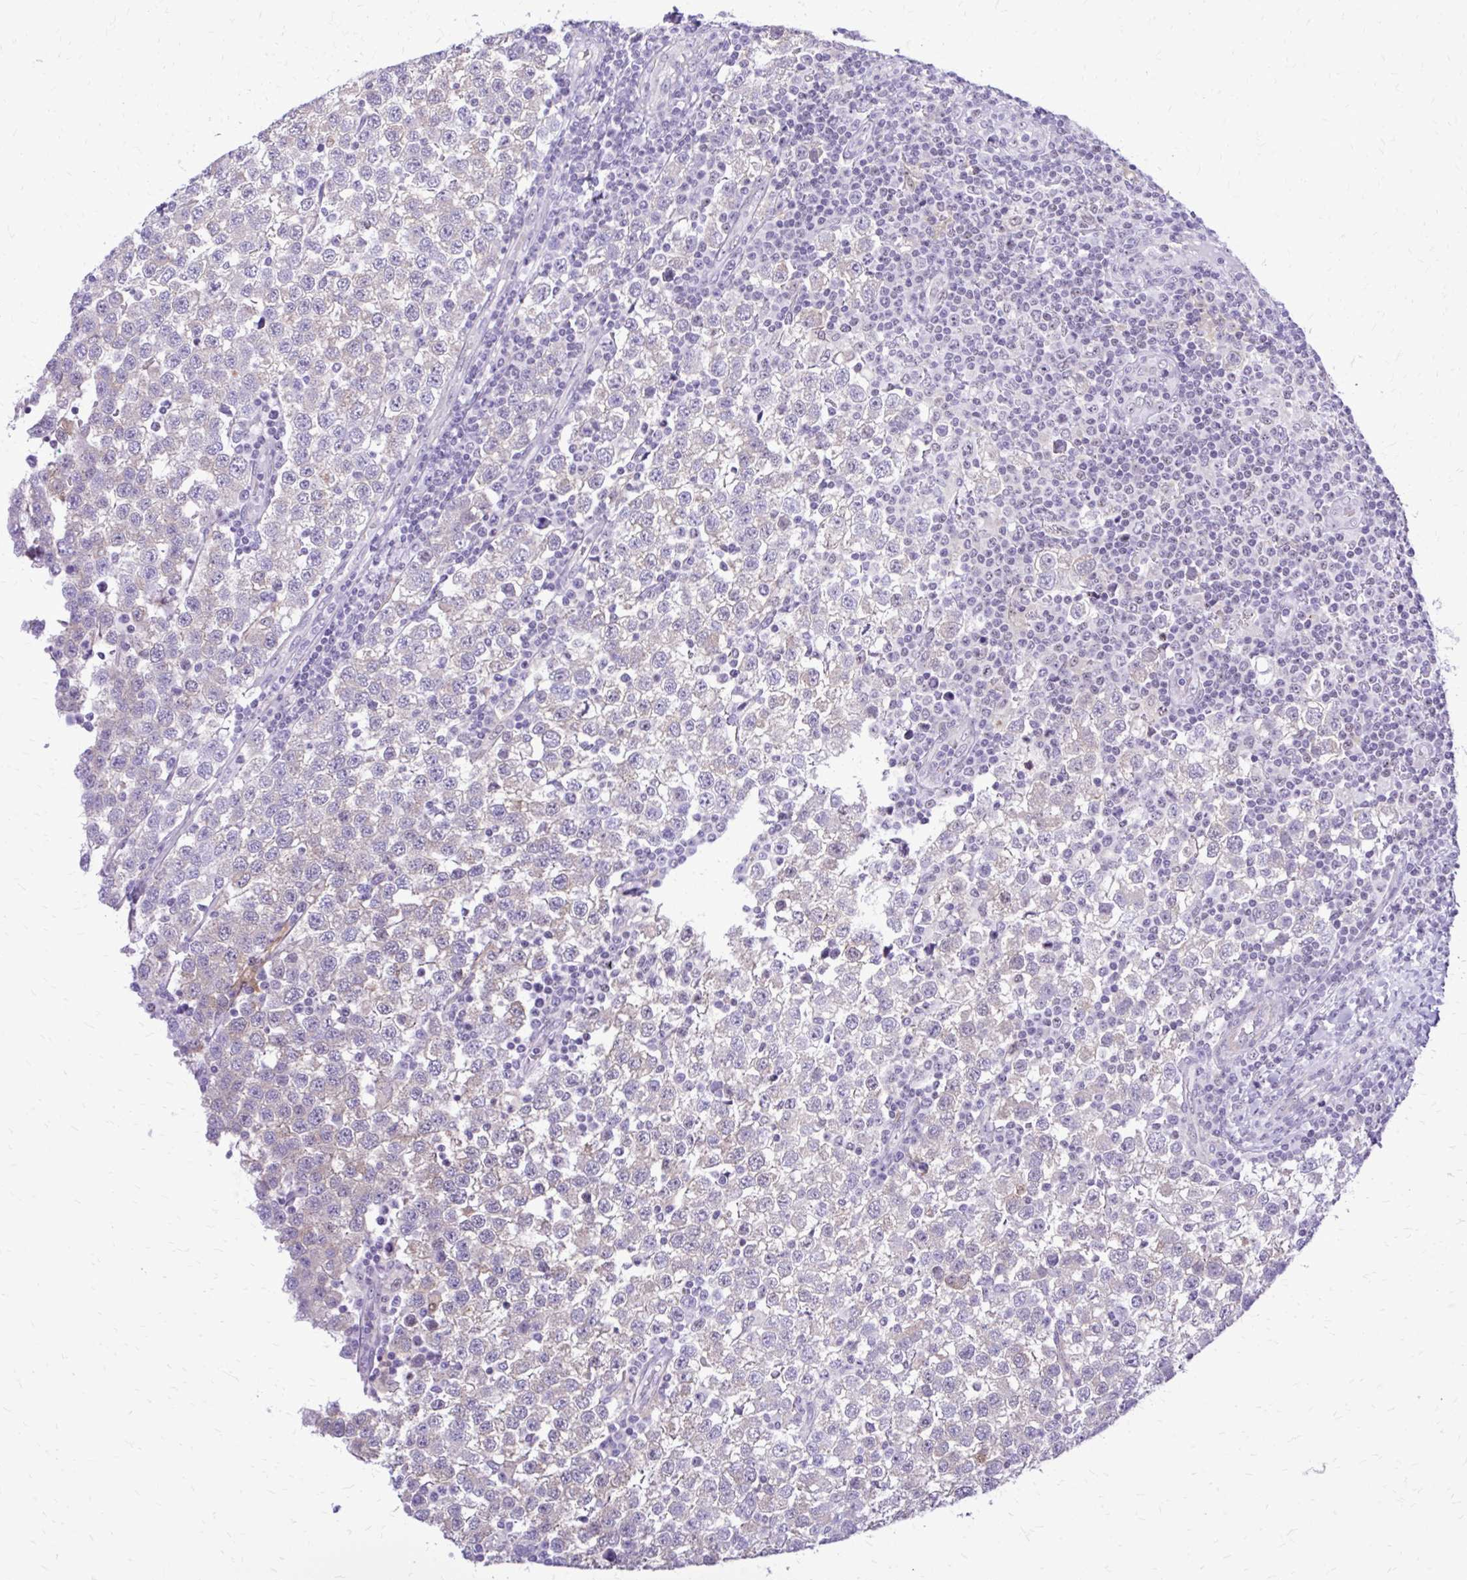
{"staining": {"intensity": "negative", "quantity": "none", "location": "none"}, "tissue": "testis cancer", "cell_type": "Tumor cells", "image_type": "cancer", "snomed": [{"axis": "morphology", "description": "Seminoma, NOS"}, {"axis": "topography", "description": "Testis"}], "caption": "IHC of testis cancer (seminoma) exhibits no positivity in tumor cells.", "gene": "RASL11B", "patient": {"sex": "male", "age": 34}}